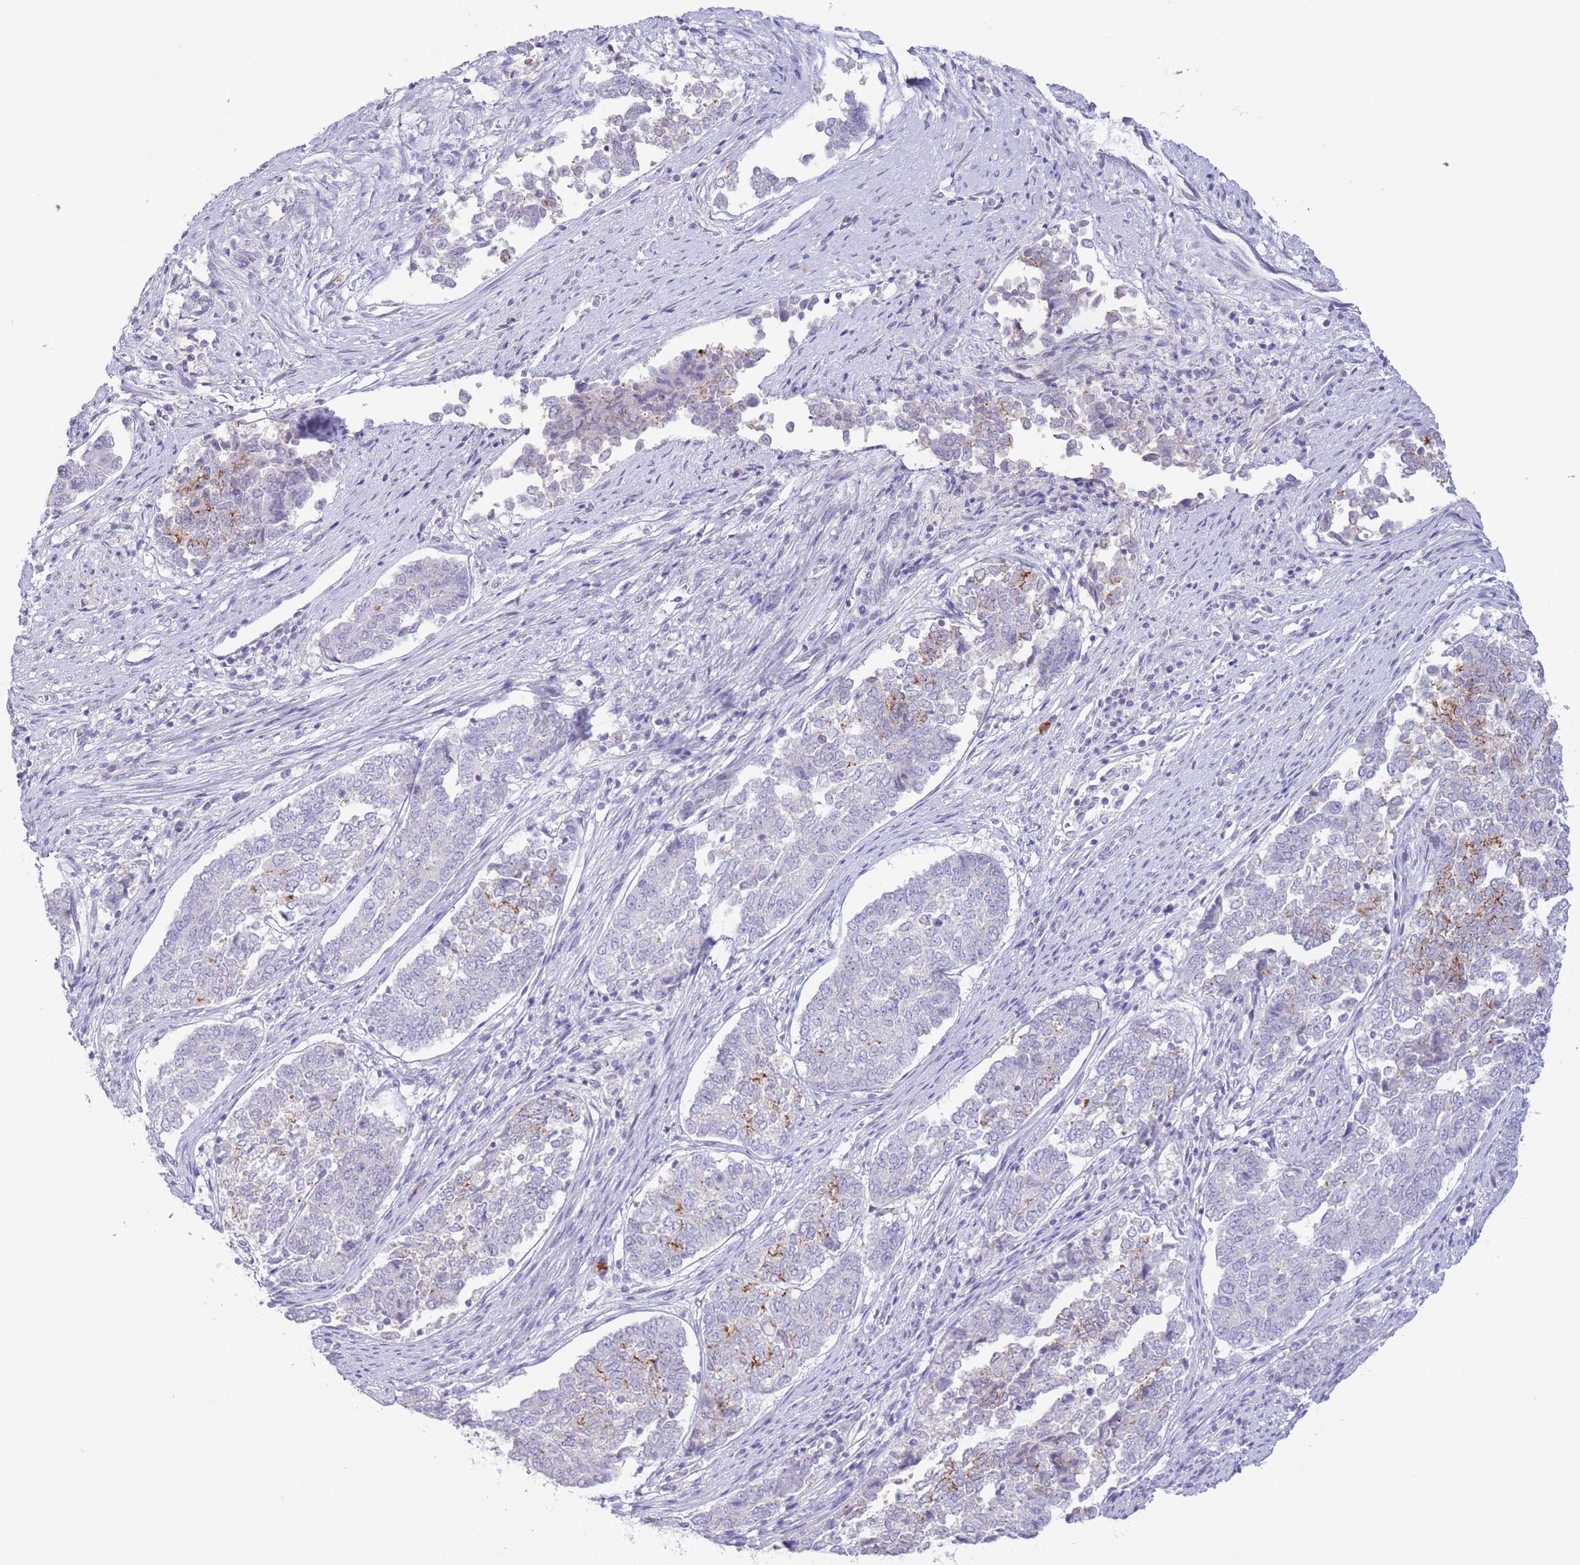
{"staining": {"intensity": "moderate", "quantity": "<25%", "location": "cytoplasmic/membranous"}, "tissue": "endometrial cancer", "cell_type": "Tumor cells", "image_type": "cancer", "snomed": [{"axis": "morphology", "description": "Adenocarcinoma, NOS"}, {"axis": "topography", "description": "Endometrium"}], "caption": "A low amount of moderate cytoplasmic/membranous expression is identified in approximately <25% of tumor cells in endometrial adenocarcinoma tissue. (DAB IHC, brown staining for protein, blue staining for nuclei).", "gene": "LCLAT1", "patient": {"sex": "female", "age": 80}}